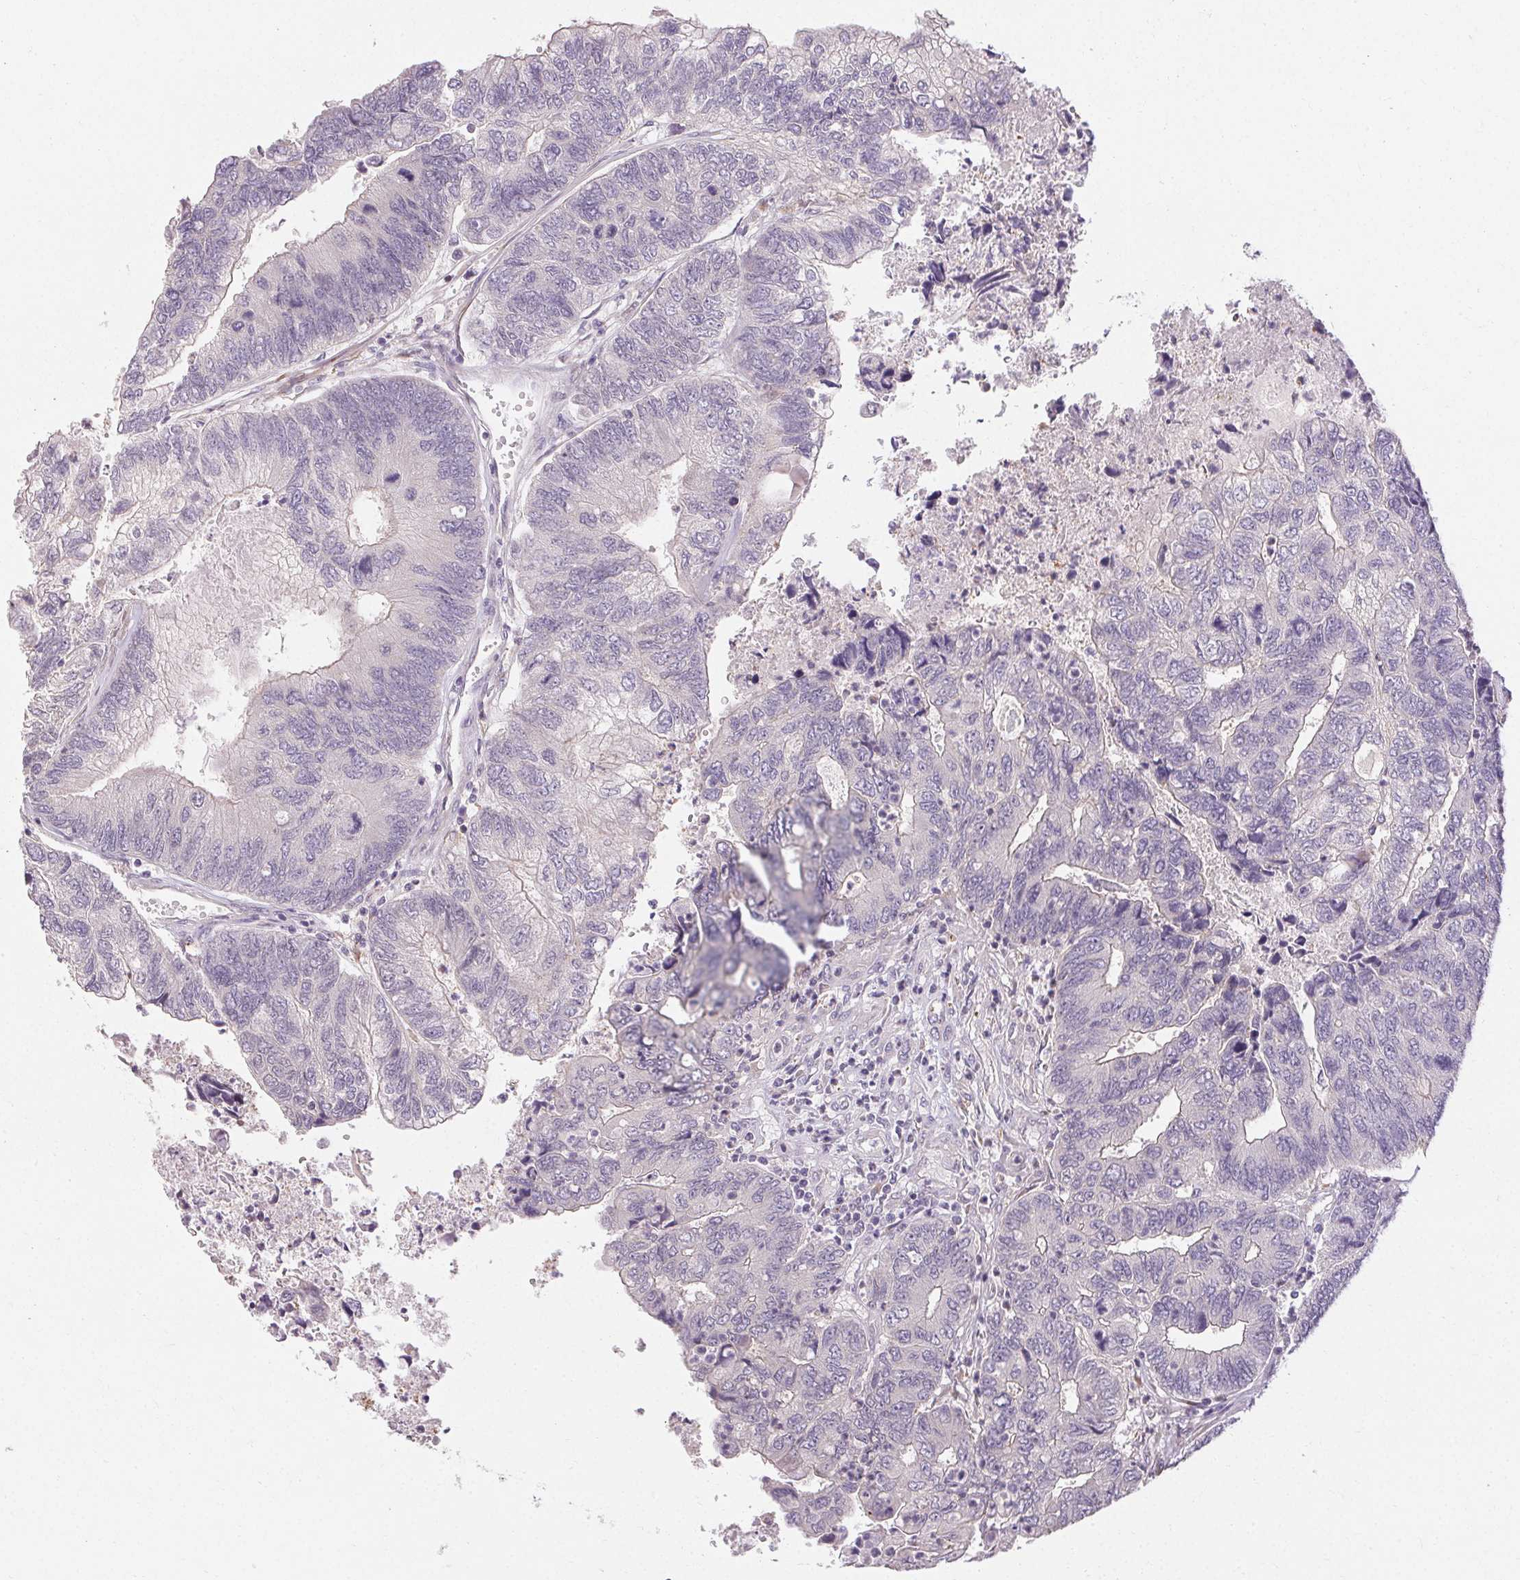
{"staining": {"intensity": "negative", "quantity": "none", "location": "none"}, "tissue": "colorectal cancer", "cell_type": "Tumor cells", "image_type": "cancer", "snomed": [{"axis": "morphology", "description": "Adenocarcinoma, NOS"}, {"axis": "topography", "description": "Colon"}], "caption": "Tumor cells show no significant expression in adenocarcinoma (colorectal).", "gene": "TMEM52B", "patient": {"sex": "female", "age": 67}}